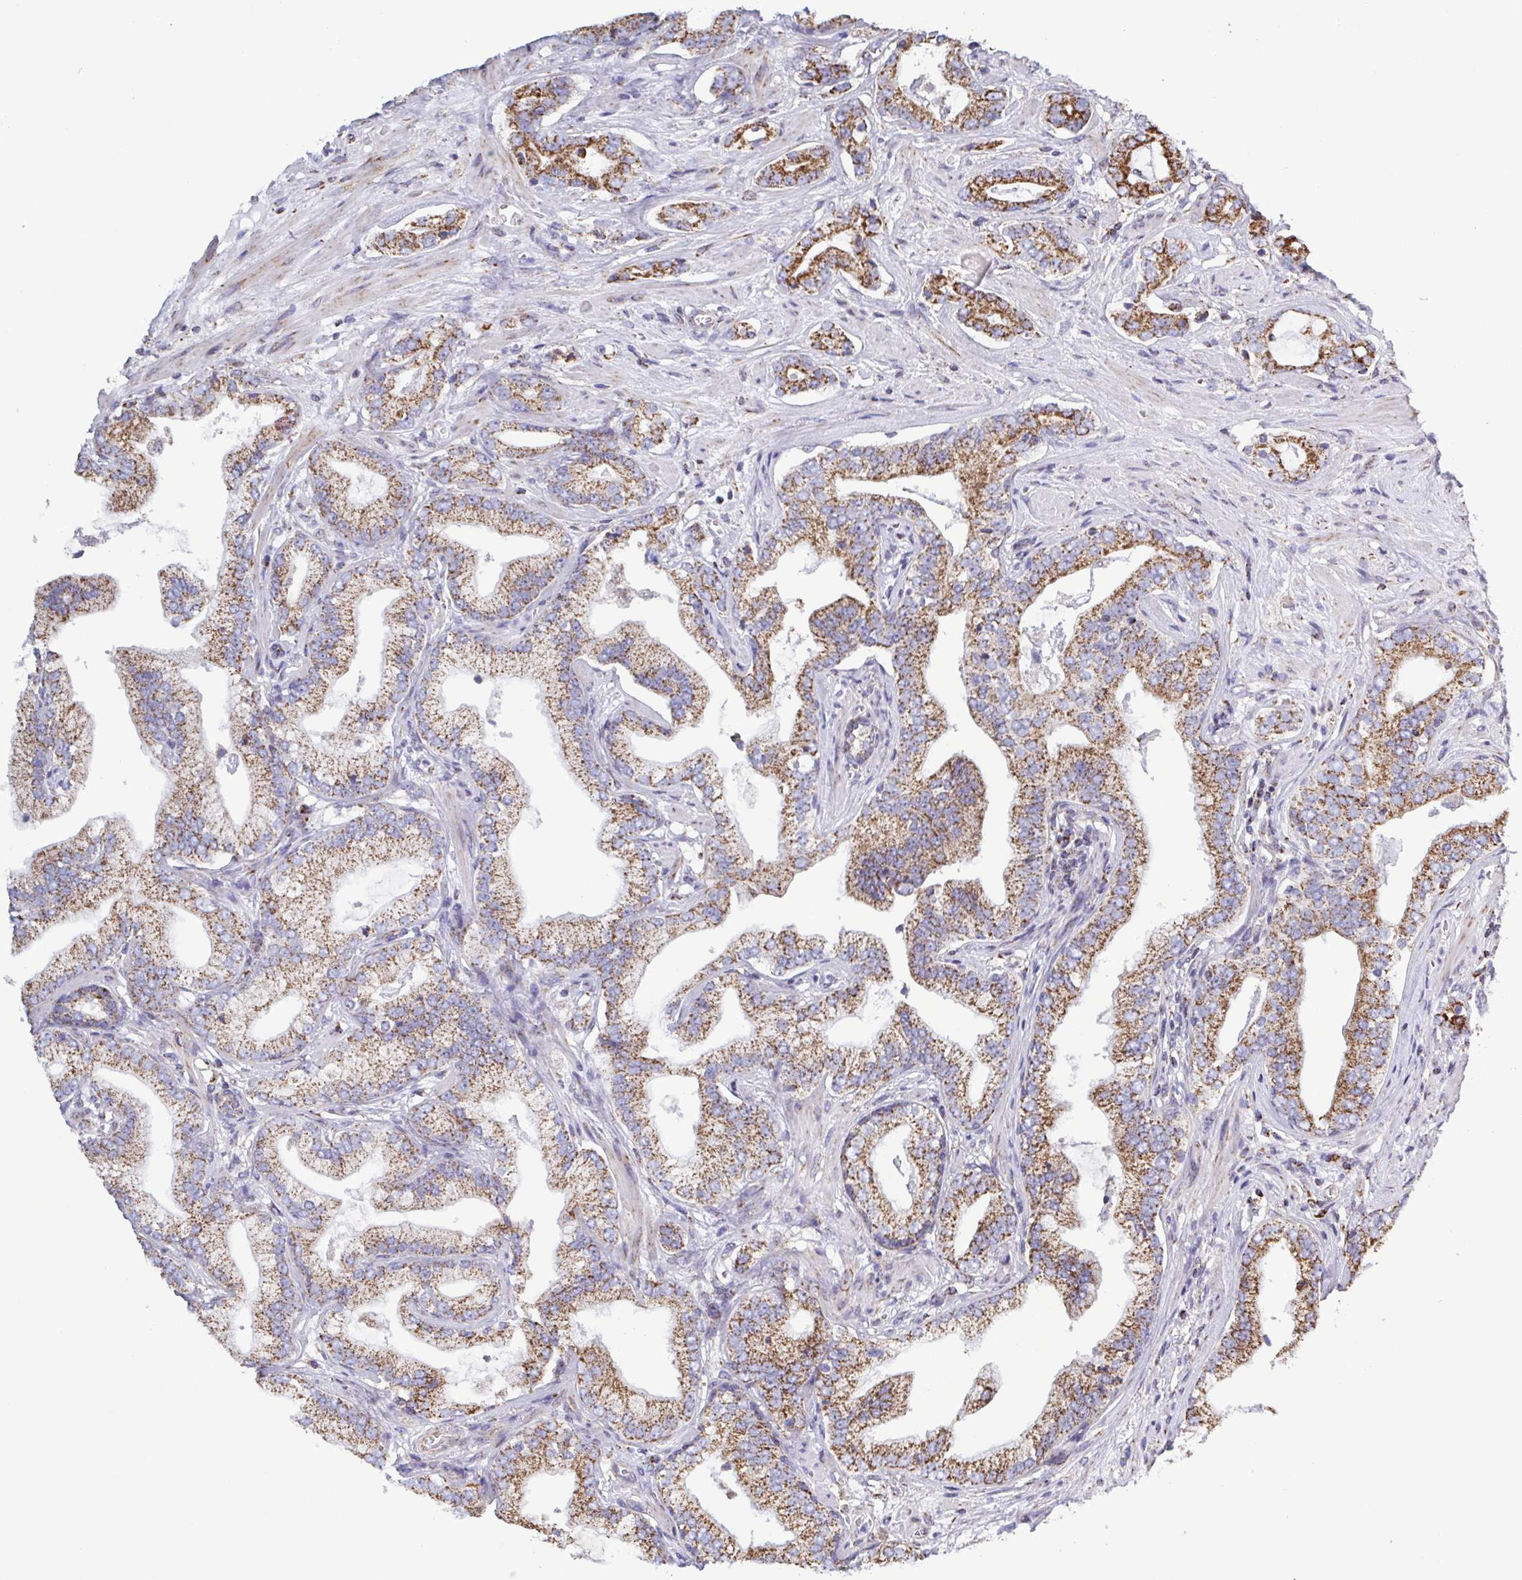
{"staining": {"intensity": "moderate", "quantity": ">75%", "location": "cytoplasmic/membranous"}, "tissue": "prostate cancer", "cell_type": "Tumor cells", "image_type": "cancer", "snomed": [{"axis": "morphology", "description": "Adenocarcinoma, Low grade"}, {"axis": "topography", "description": "Prostate"}], "caption": "Human low-grade adenocarcinoma (prostate) stained for a protein (brown) displays moderate cytoplasmic/membranous positive expression in approximately >75% of tumor cells.", "gene": "CSDE1", "patient": {"sex": "male", "age": 62}}